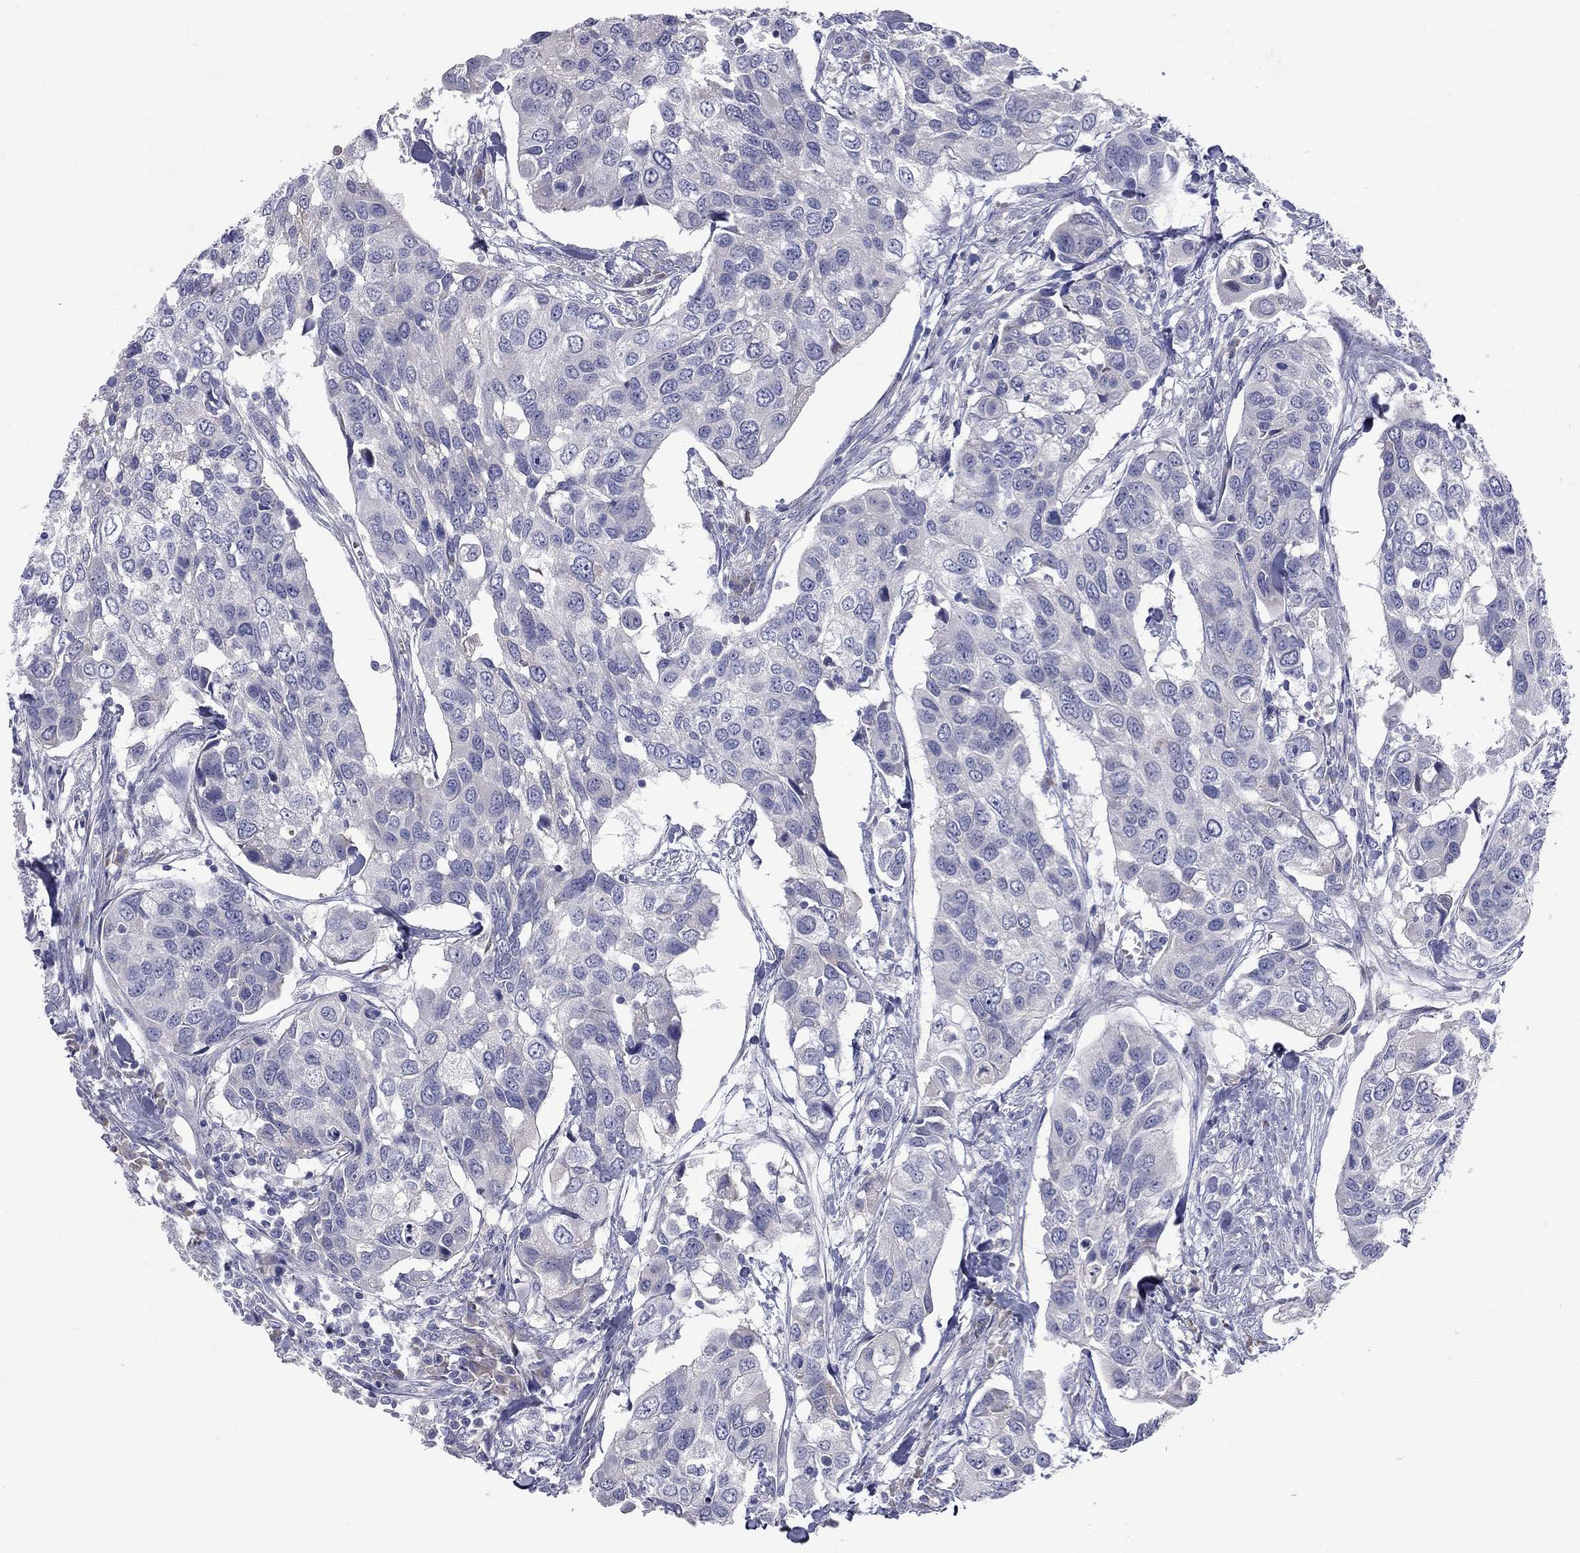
{"staining": {"intensity": "negative", "quantity": "none", "location": "none"}, "tissue": "urothelial cancer", "cell_type": "Tumor cells", "image_type": "cancer", "snomed": [{"axis": "morphology", "description": "Urothelial carcinoma, High grade"}, {"axis": "topography", "description": "Urinary bladder"}], "caption": "DAB immunohistochemical staining of urothelial cancer demonstrates no significant staining in tumor cells.", "gene": "UNC119B", "patient": {"sex": "male", "age": 60}}